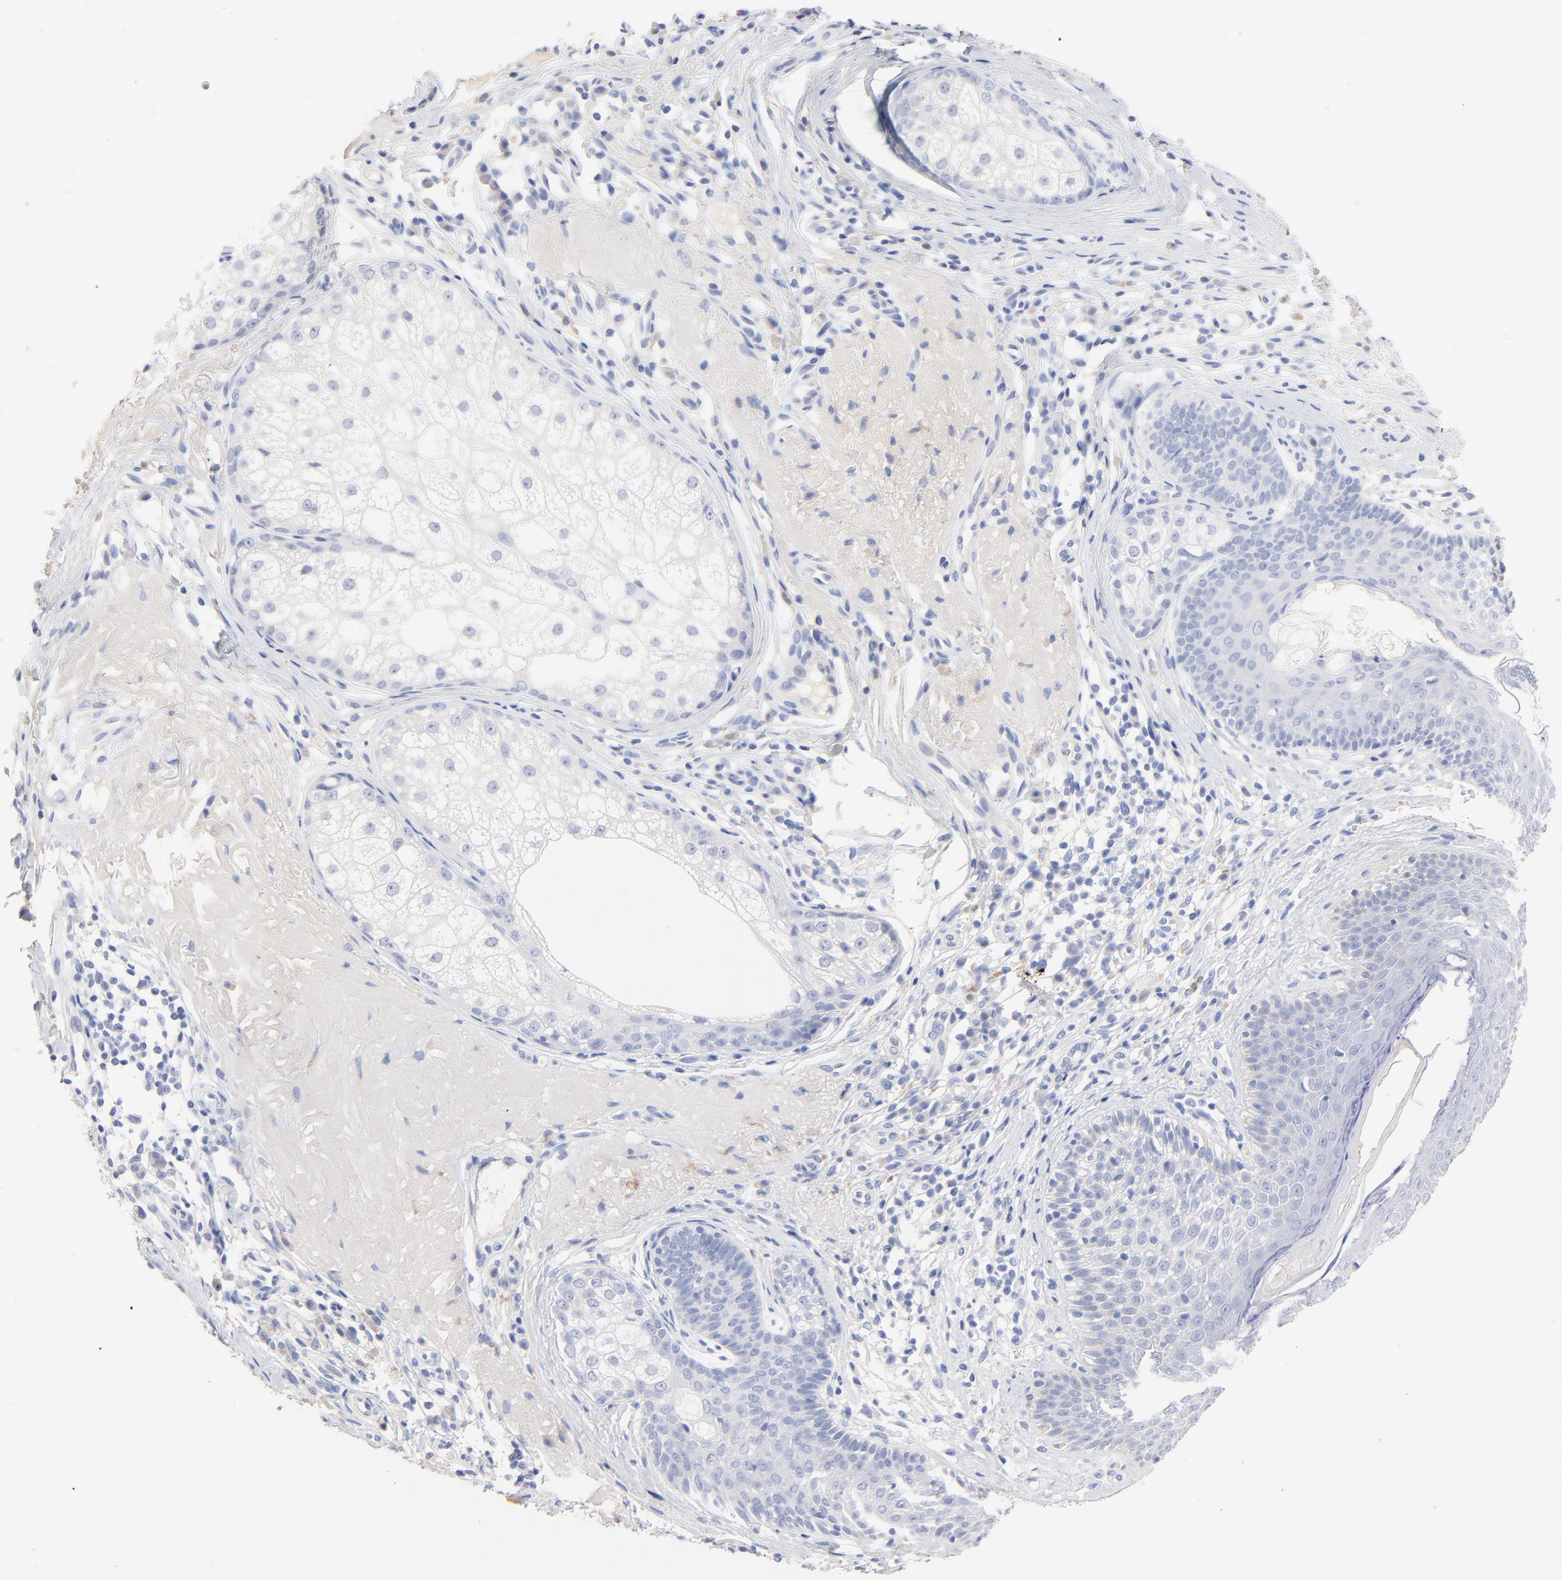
{"staining": {"intensity": "negative", "quantity": "none", "location": "none"}, "tissue": "skin cancer", "cell_type": "Tumor cells", "image_type": "cancer", "snomed": [{"axis": "morphology", "description": "Basal cell carcinoma"}, {"axis": "topography", "description": "Skin"}], "caption": "This is a histopathology image of immunohistochemistry (IHC) staining of skin cancer, which shows no staining in tumor cells.", "gene": "CPS1", "patient": {"sex": "male", "age": 74}}